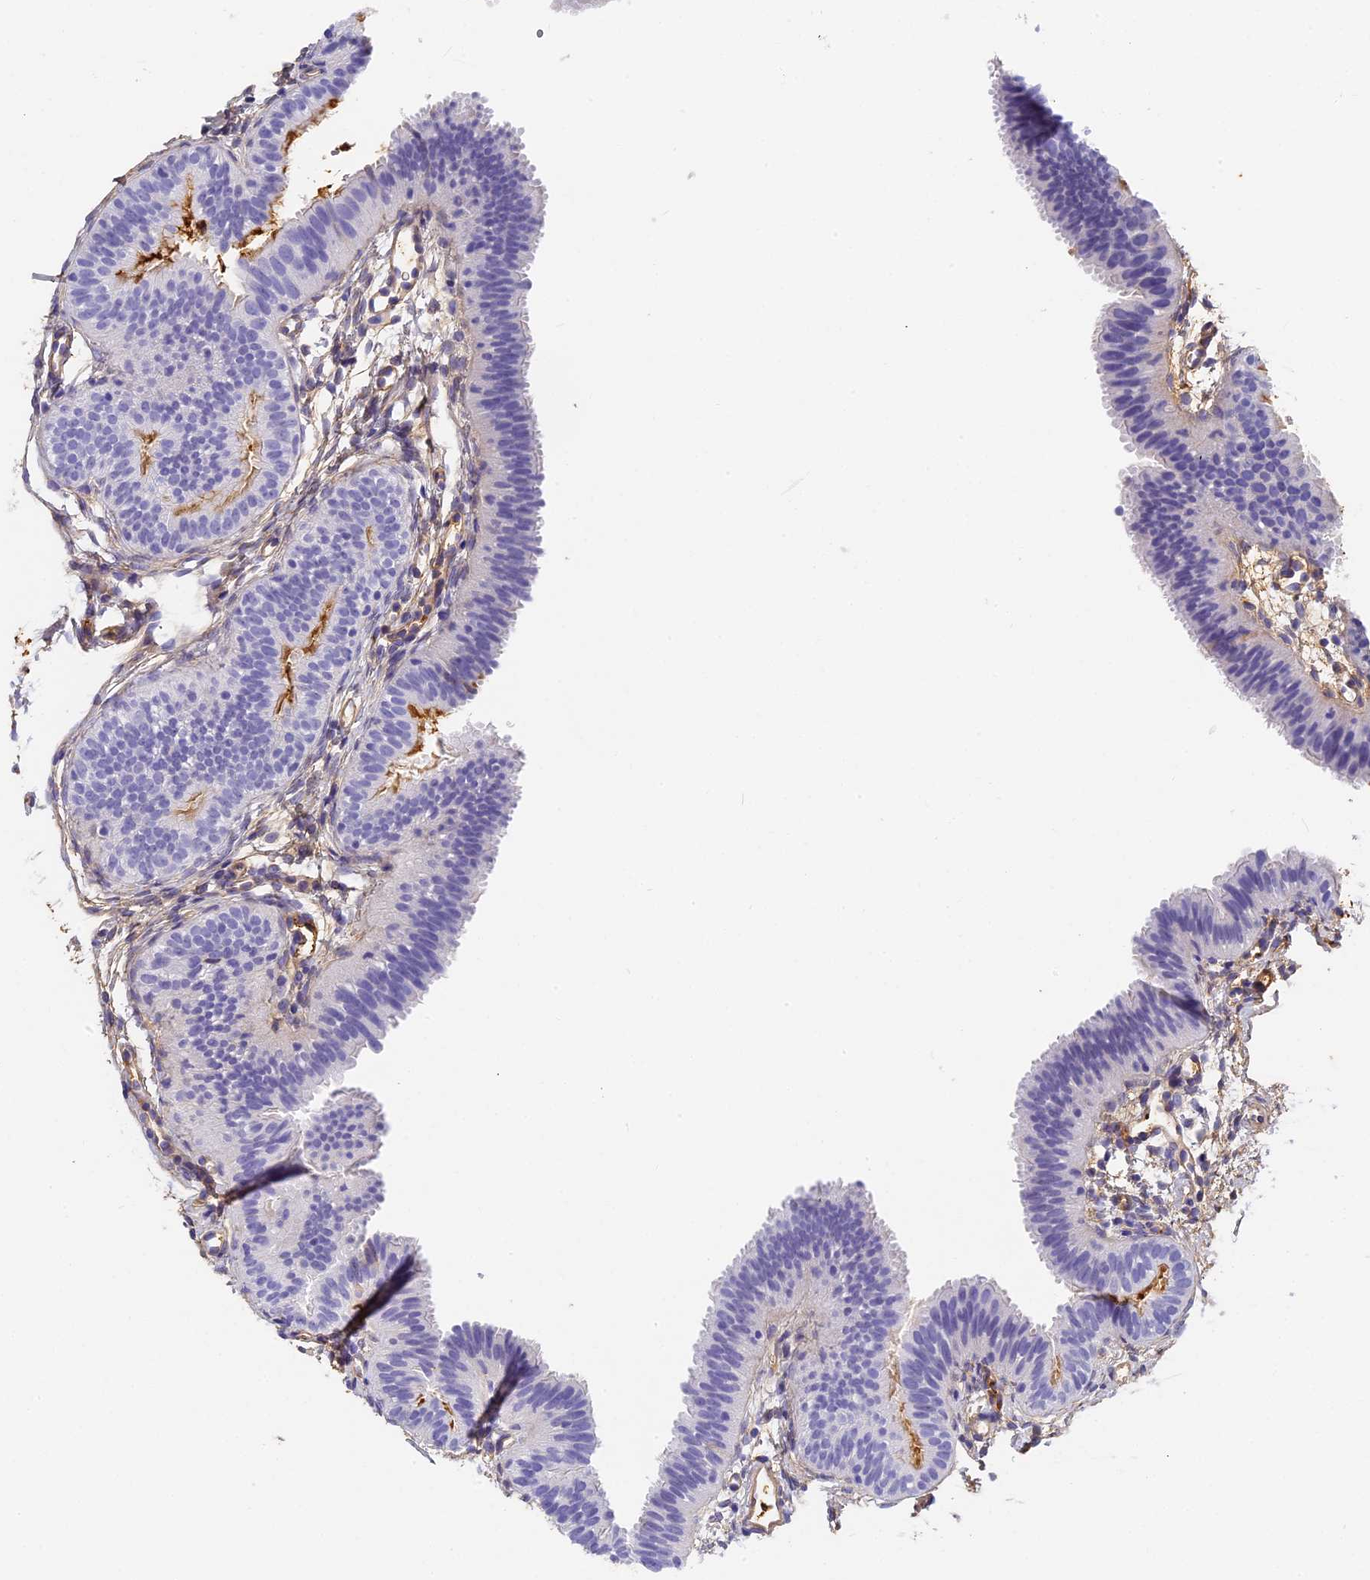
{"staining": {"intensity": "negative", "quantity": "none", "location": "none"}, "tissue": "fallopian tube", "cell_type": "Glandular cells", "image_type": "normal", "snomed": [{"axis": "morphology", "description": "Normal tissue, NOS"}, {"axis": "topography", "description": "Fallopian tube"}], "caption": "Immunohistochemistry photomicrograph of benign fallopian tube: fallopian tube stained with DAB (3,3'-diaminobenzidine) demonstrates no significant protein positivity in glandular cells. (Immunohistochemistry, brightfield microscopy, high magnification).", "gene": "ITIH1", "patient": {"sex": "female", "age": 35}}